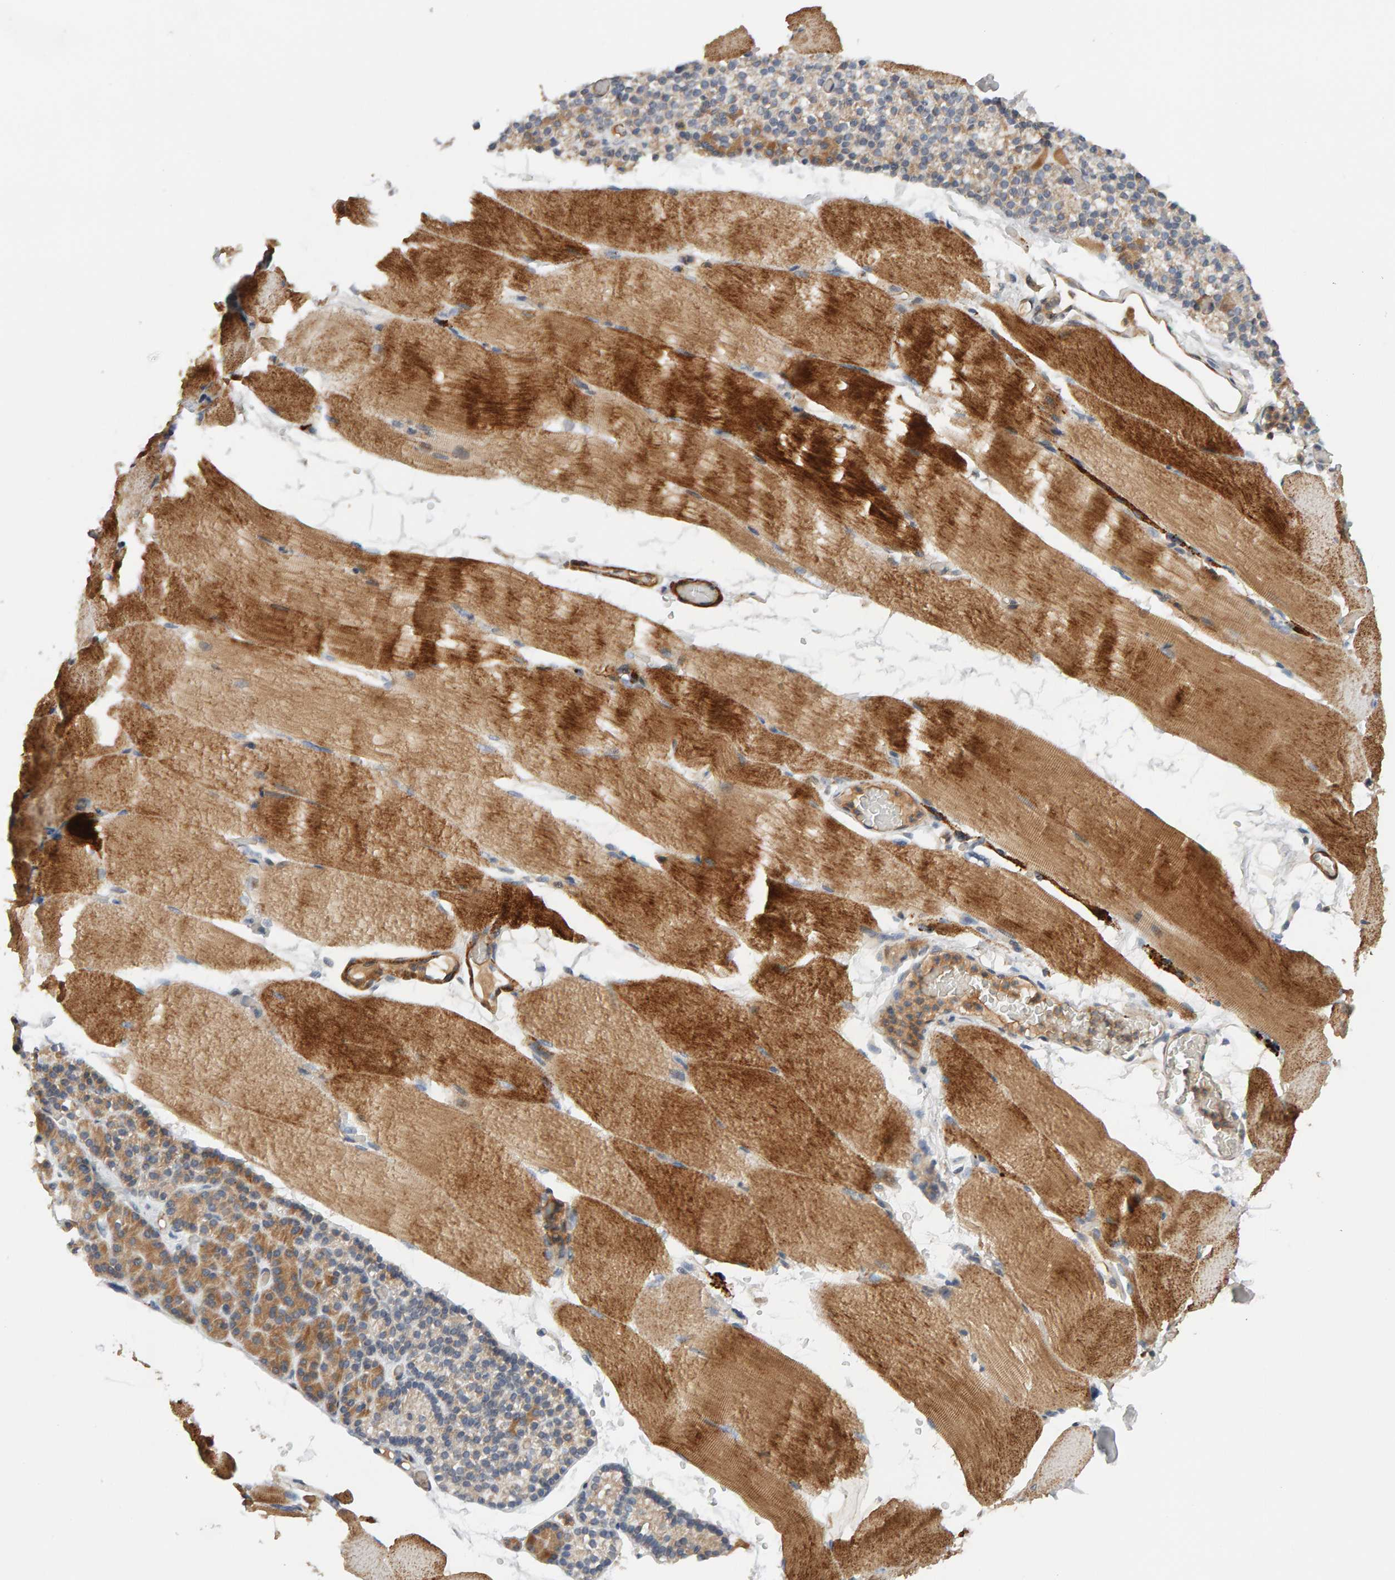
{"staining": {"intensity": "moderate", "quantity": ">75%", "location": "cytoplasmic/membranous"}, "tissue": "skeletal muscle", "cell_type": "Myocytes", "image_type": "normal", "snomed": [{"axis": "morphology", "description": "Normal tissue, NOS"}, {"axis": "topography", "description": "Skeletal muscle"}, {"axis": "topography", "description": "Parathyroid gland"}], "caption": "About >75% of myocytes in benign human skeletal muscle display moderate cytoplasmic/membranous protein staining as visualized by brown immunohistochemical staining.", "gene": "NUDCD1", "patient": {"sex": "female", "age": 37}}